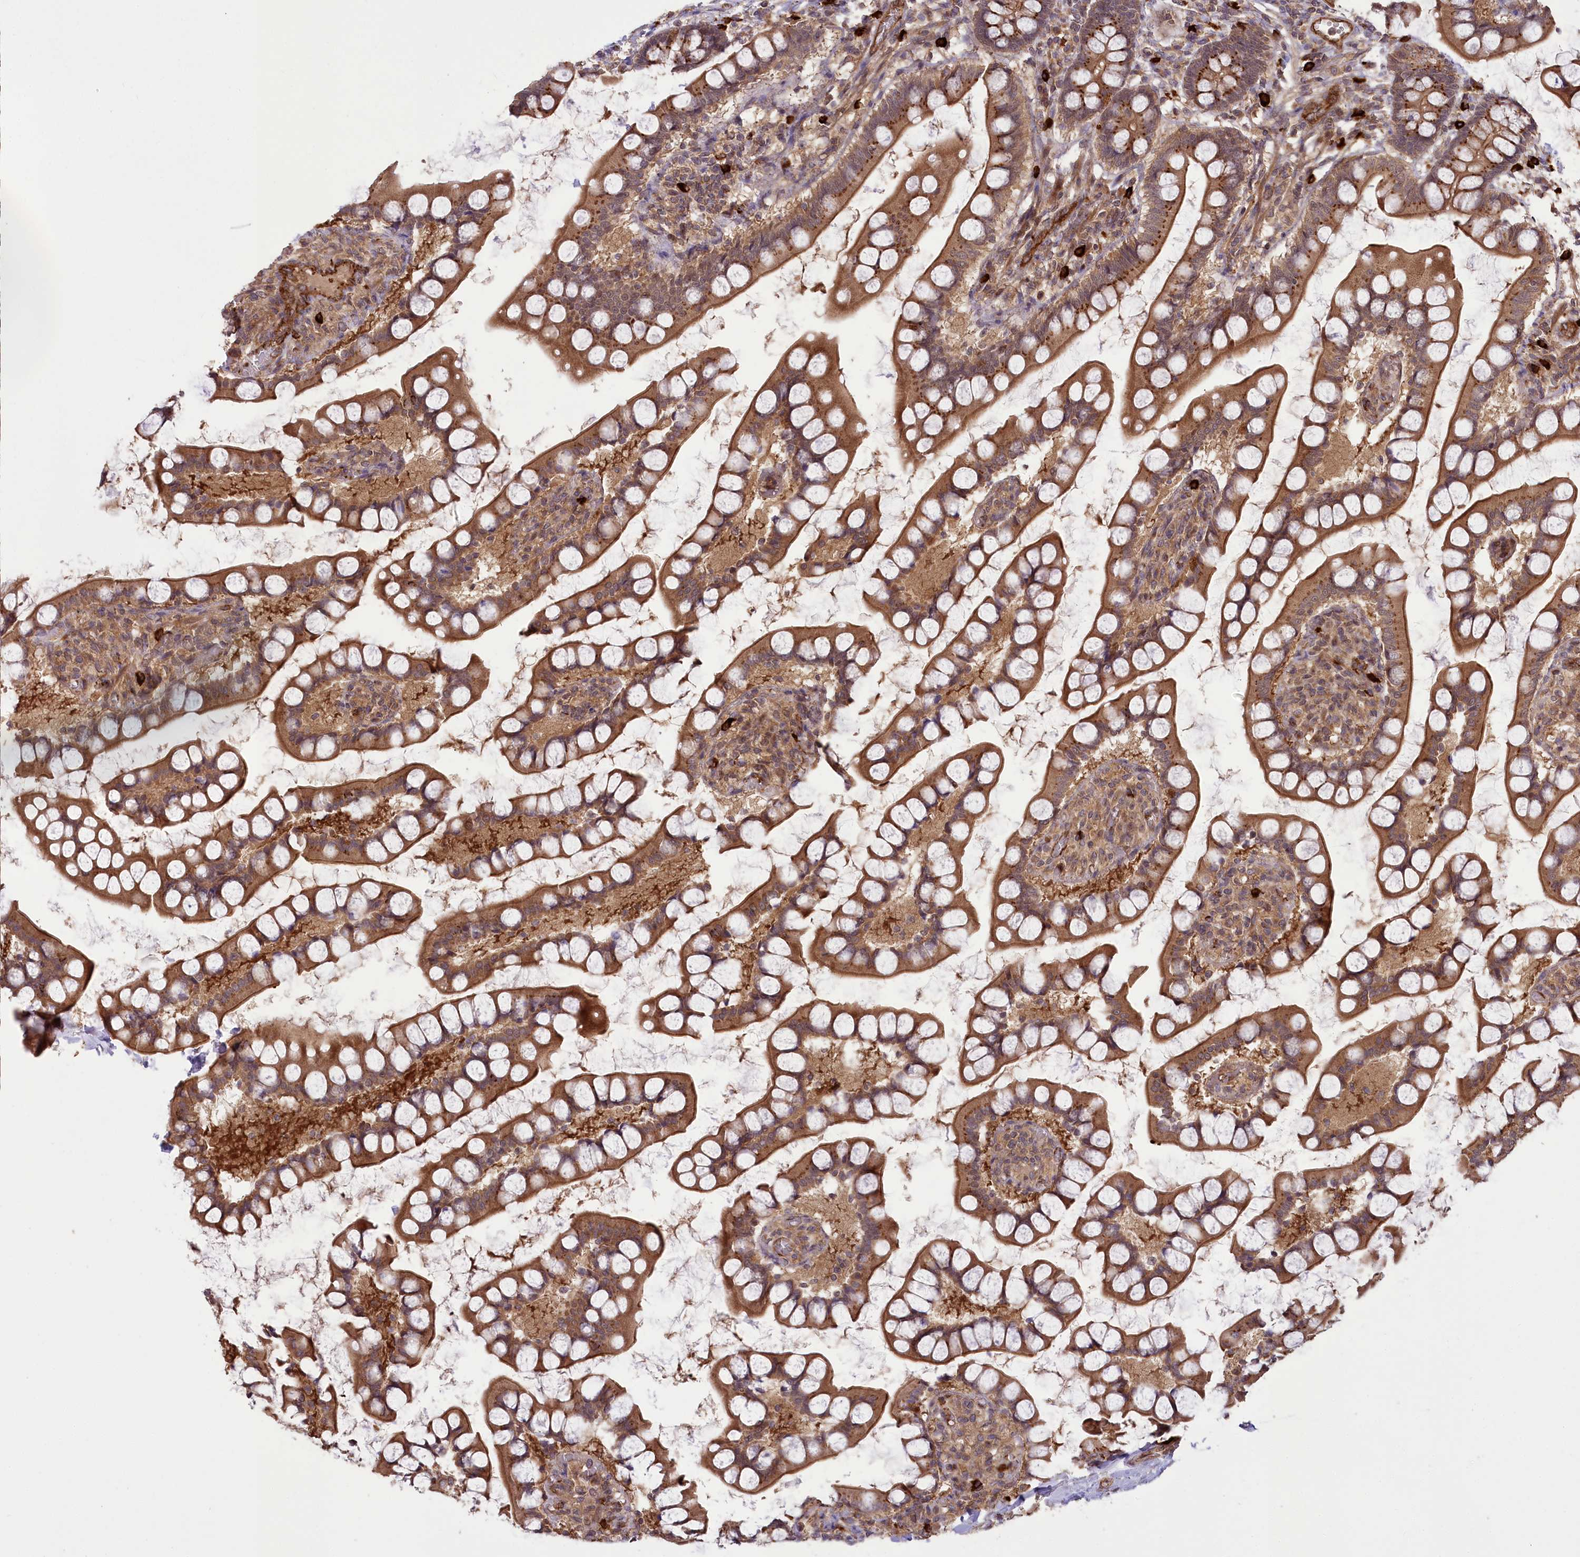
{"staining": {"intensity": "strong", "quantity": ">75%", "location": "cytoplasmic/membranous"}, "tissue": "small intestine", "cell_type": "Glandular cells", "image_type": "normal", "snomed": [{"axis": "morphology", "description": "Normal tissue, NOS"}, {"axis": "topography", "description": "Small intestine"}], "caption": "Immunohistochemical staining of benign human small intestine shows strong cytoplasmic/membranous protein staining in approximately >75% of glandular cells. (DAB IHC with brightfield microscopy, high magnification).", "gene": "CARD19", "patient": {"sex": "male", "age": 52}}